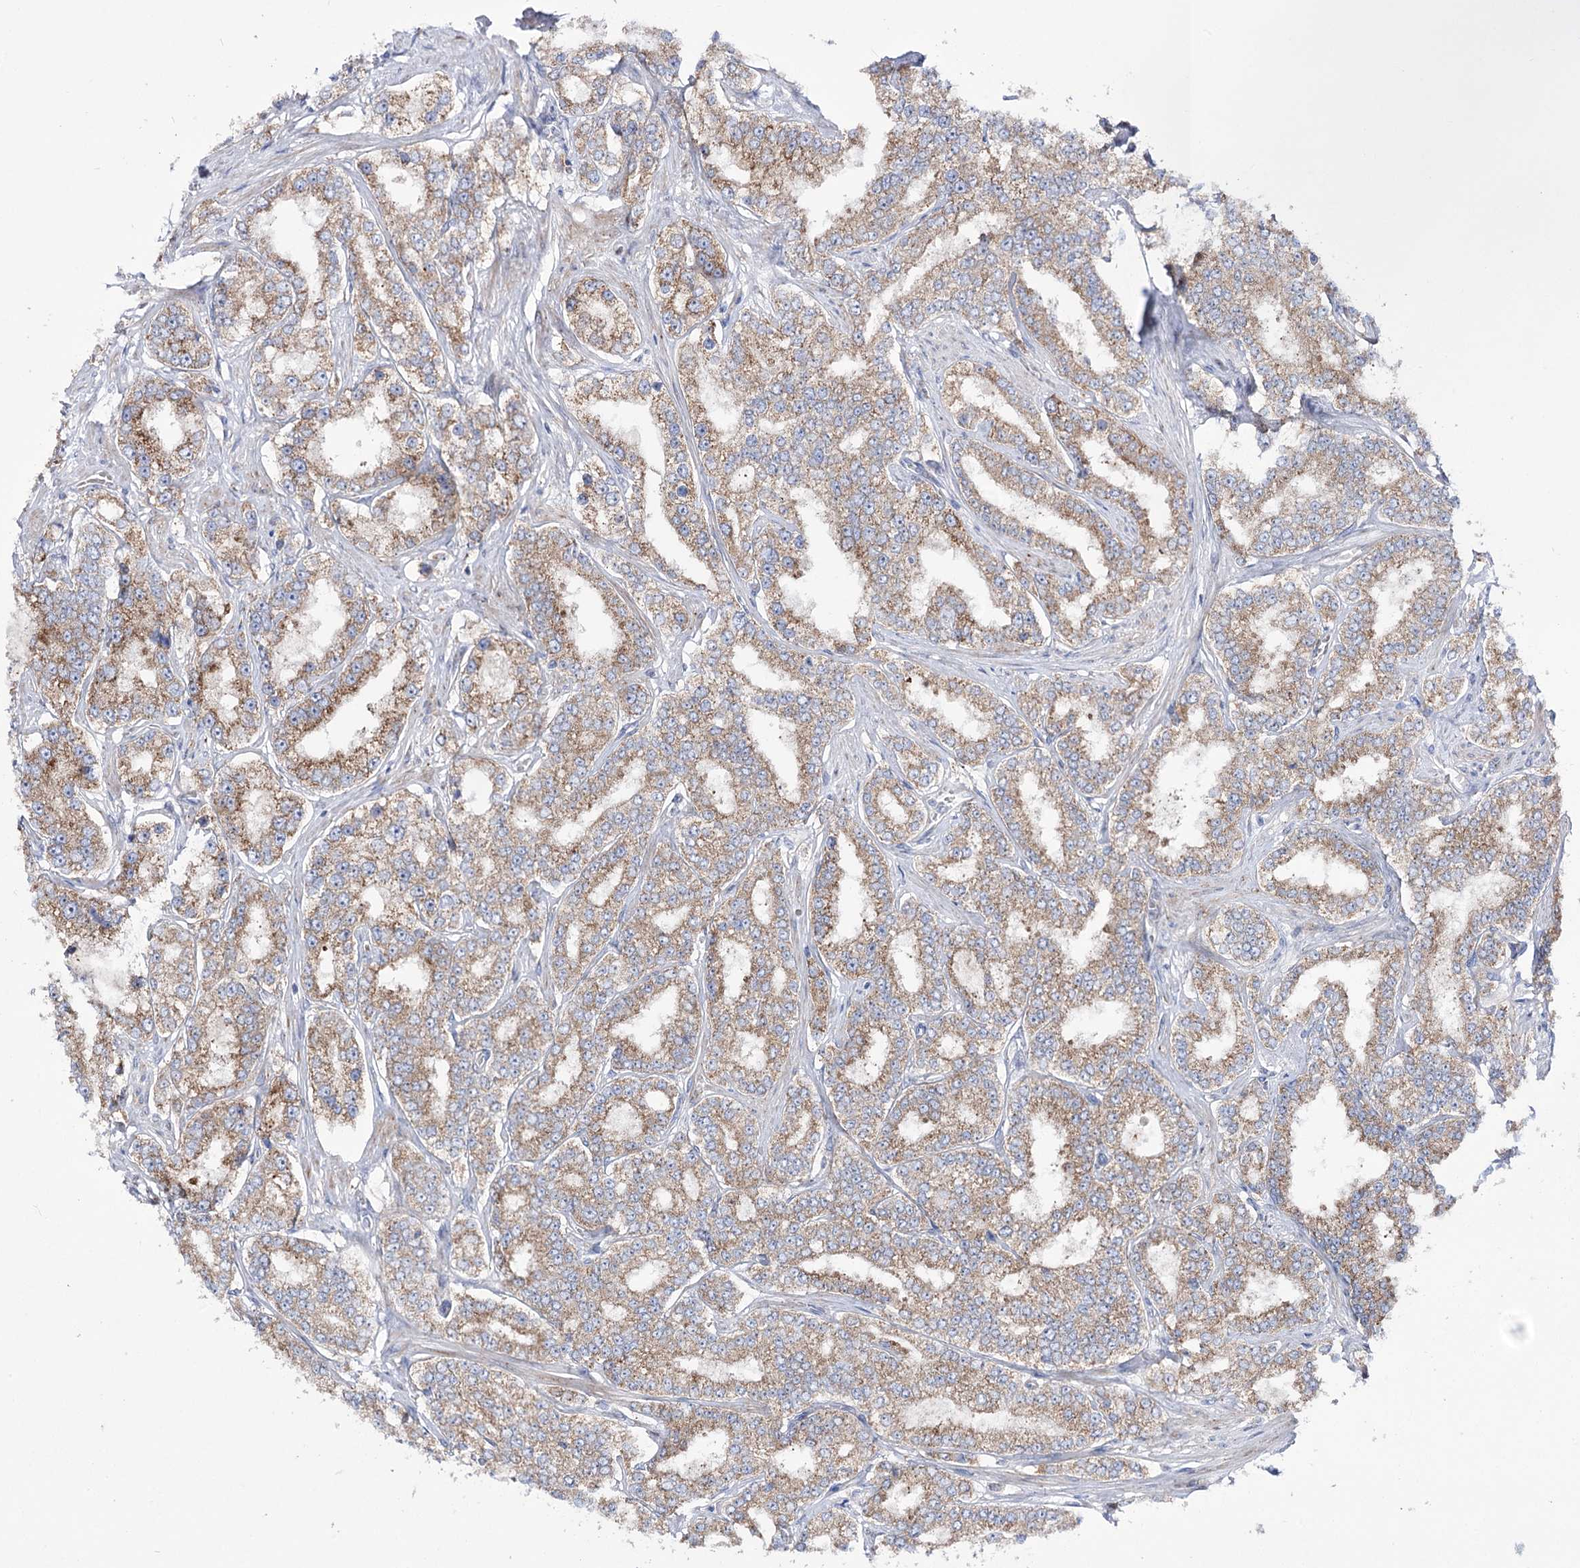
{"staining": {"intensity": "moderate", "quantity": "25%-75%", "location": "cytoplasmic/membranous"}, "tissue": "prostate cancer", "cell_type": "Tumor cells", "image_type": "cancer", "snomed": [{"axis": "morphology", "description": "Normal tissue, NOS"}, {"axis": "morphology", "description": "Adenocarcinoma, High grade"}, {"axis": "topography", "description": "Prostate"}], "caption": "DAB (3,3'-diaminobenzidine) immunohistochemical staining of human prostate adenocarcinoma (high-grade) shows moderate cytoplasmic/membranous protein positivity in approximately 25%-75% of tumor cells. The protein is stained brown, and the nuclei are stained in blue (DAB IHC with brightfield microscopy, high magnification).", "gene": "METTL5", "patient": {"sex": "male", "age": 83}}